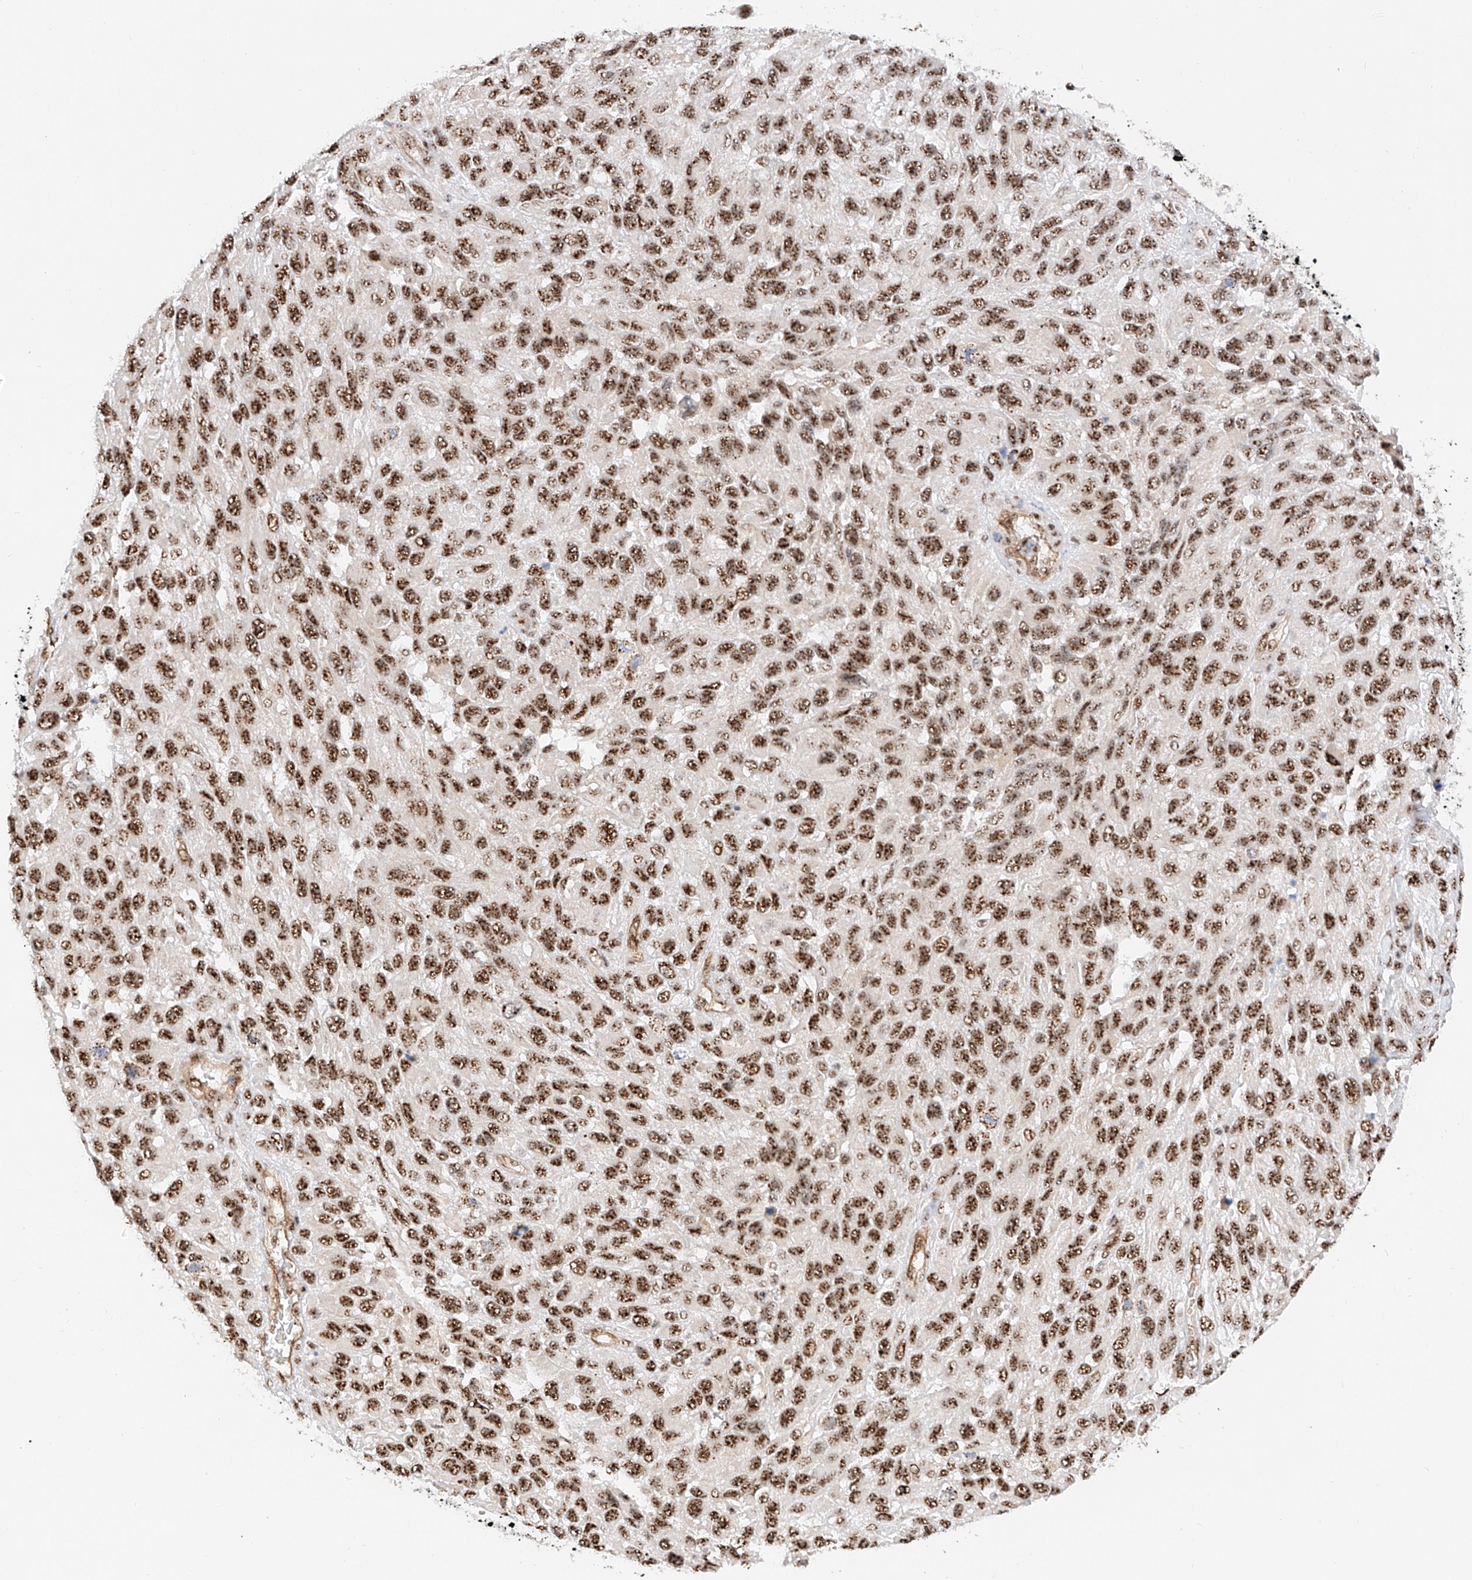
{"staining": {"intensity": "strong", "quantity": ">75%", "location": "nuclear"}, "tissue": "melanoma", "cell_type": "Tumor cells", "image_type": "cancer", "snomed": [{"axis": "morphology", "description": "Malignant melanoma, NOS"}, {"axis": "topography", "description": "Skin"}], "caption": "Protein expression analysis of malignant melanoma reveals strong nuclear positivity in about >75% of tumor cells.", "gene": "ATXN7L2", "patient": {"sex": "female", "age": 96}}